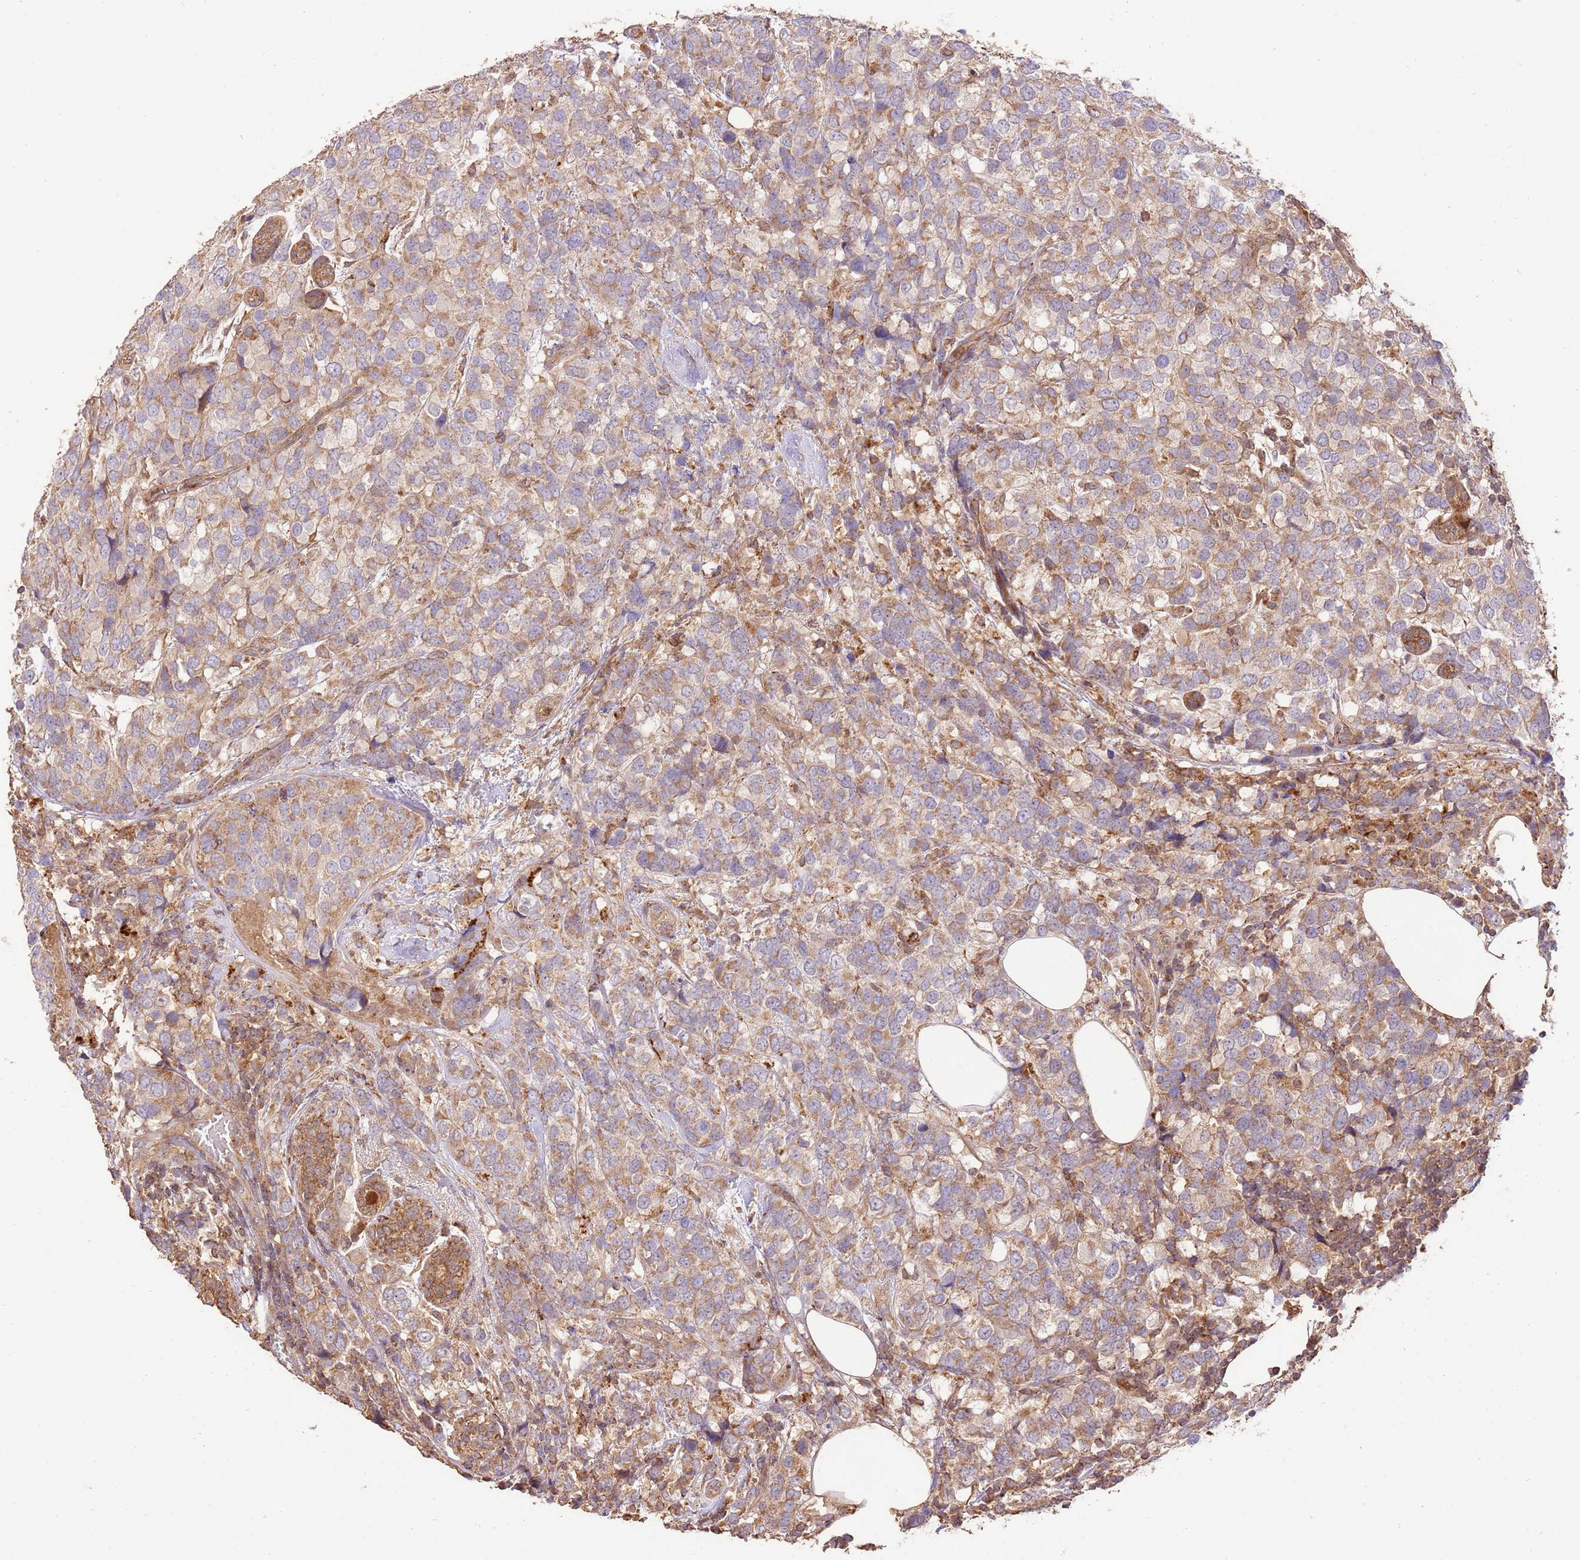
{"staining": {"intensity": "moderate", "quantity": ">75%", "location": "cytoplasmic/membranous"}, "tissue": "breast cancer", "cell_type": "Tumor cells", "image_type": "cancer", "snomed": [{"axis": "morphology", "description": "Lobular carcinoma"}, {"axis": "topography", "description": "Breast"}], "caption": "Immunohistochemical staining of lobular carcinoma (breast) displays moderate cytoplasmic/membranous protein staining in approximately >75% of tumor cells.", "gene": "LRRC28", "patient": {"sex": "female", "age": 59}}